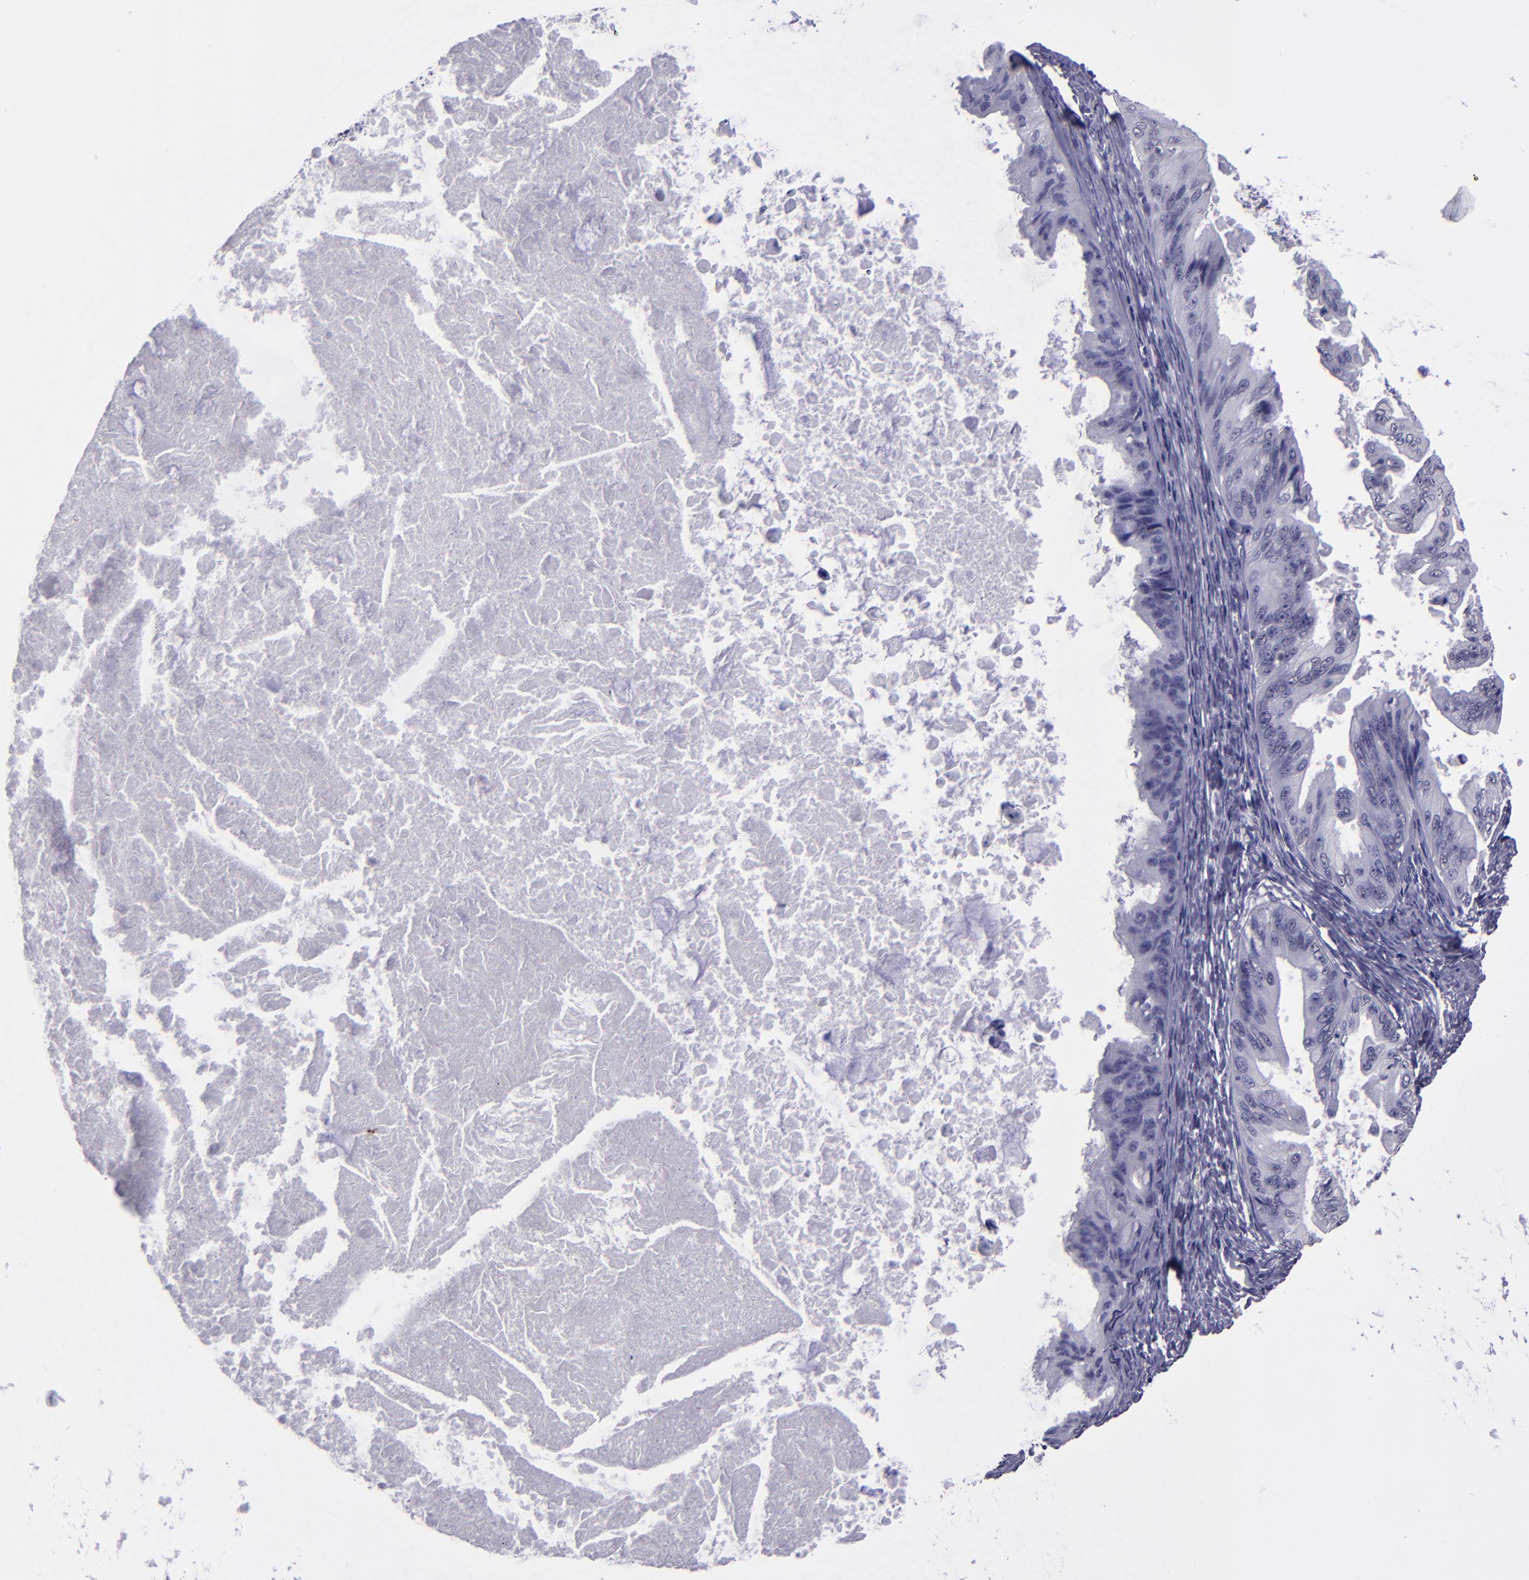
{"staining": {"intensity": "negative", "quantity": "none", "location": "none"}, "tissue": "ovarian cancer", "cell_type": "Tumor cells", "image_type": "cancer", "snomed": [{"axis": "morphology", "description": "Cystadenocarcinoma, mucinous, NOS"}, {"axis": "topography", "description": "Ovary"}], "caption": "A histopathology image of ovarian cancer stained for a protein displays no brown staining in tumor cells.", "gene": "CEBPE", "patient": {"sex": "female", "age": 37}}